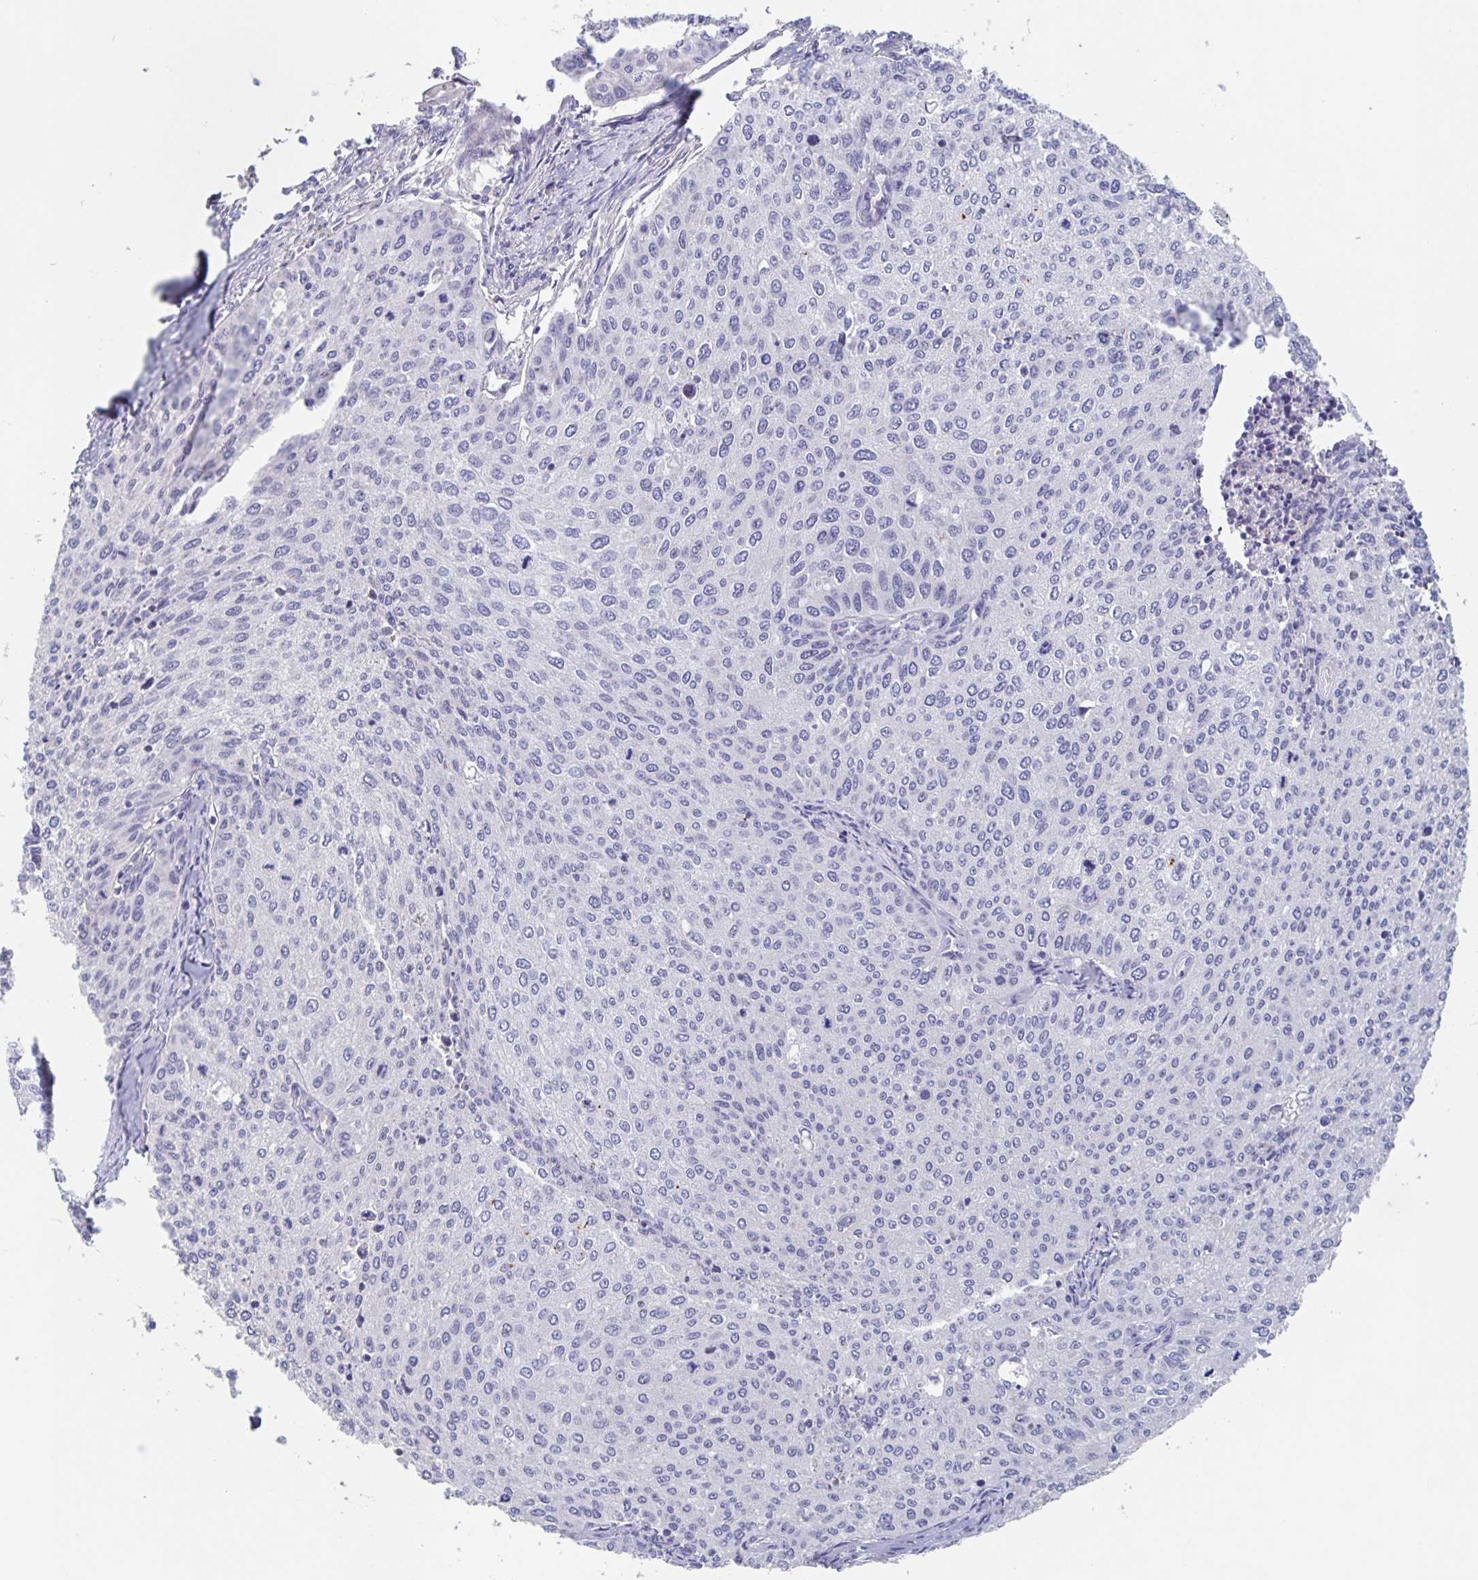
{"staining": {"intensity": "negative", "quantity": "none", "location": "none"}, "tissue": "cervical cancer", "cell_type": "Tumor cells", "image_type": "cancer", "snomed": [{"axis": "morphology", "description": "Squamous cell carcinoma, NOS"}, {"axis": "topography", "description": "Cervix"}], "caption": "This is a image of IHC staining of cervical cancer (squamous cell carcinoma), which shows no expression in tumor cells.", "gene": "CDC42BPG", "patient": {"sex": "female", "age": 38}}